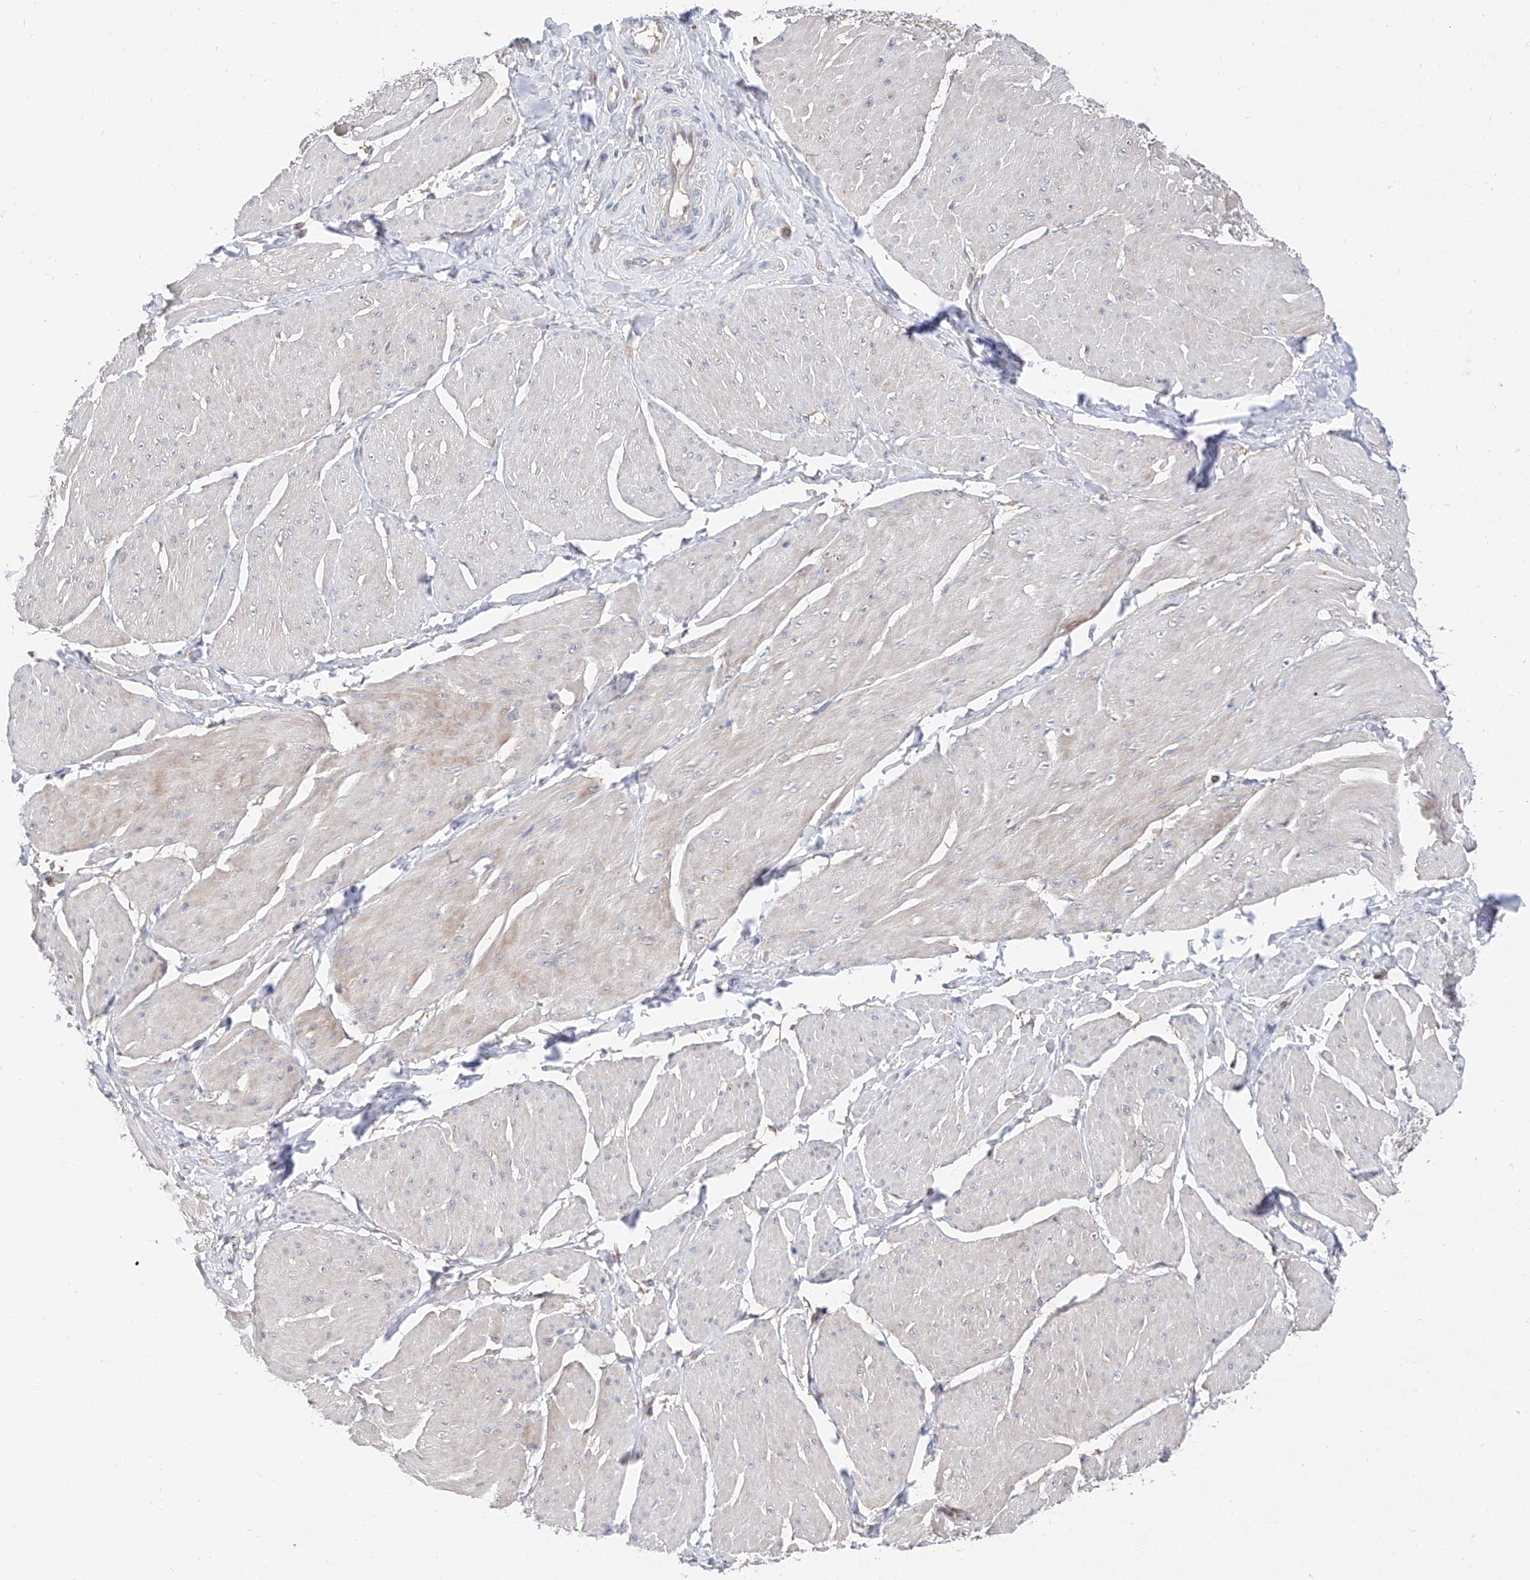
{"staining": {"intensity": "negative", "quantity": "none", "location": "none"}, "tissue": "smooth muscle", "cell_type": "Smooth muscle cells", "image_type": "normal", "snomed": [{"axis": "morphology", "description": "Urothelial carcinoma, High grade"}, {"axis": "topography", "description": "Urinary bladder"}], "caption": "Immunohistochemical staining of normal smooth muscle reveals no significant staining in smooth muscle cells.", "gene": "FUCA2", "patient": {"sex": "male", "age": 46}}